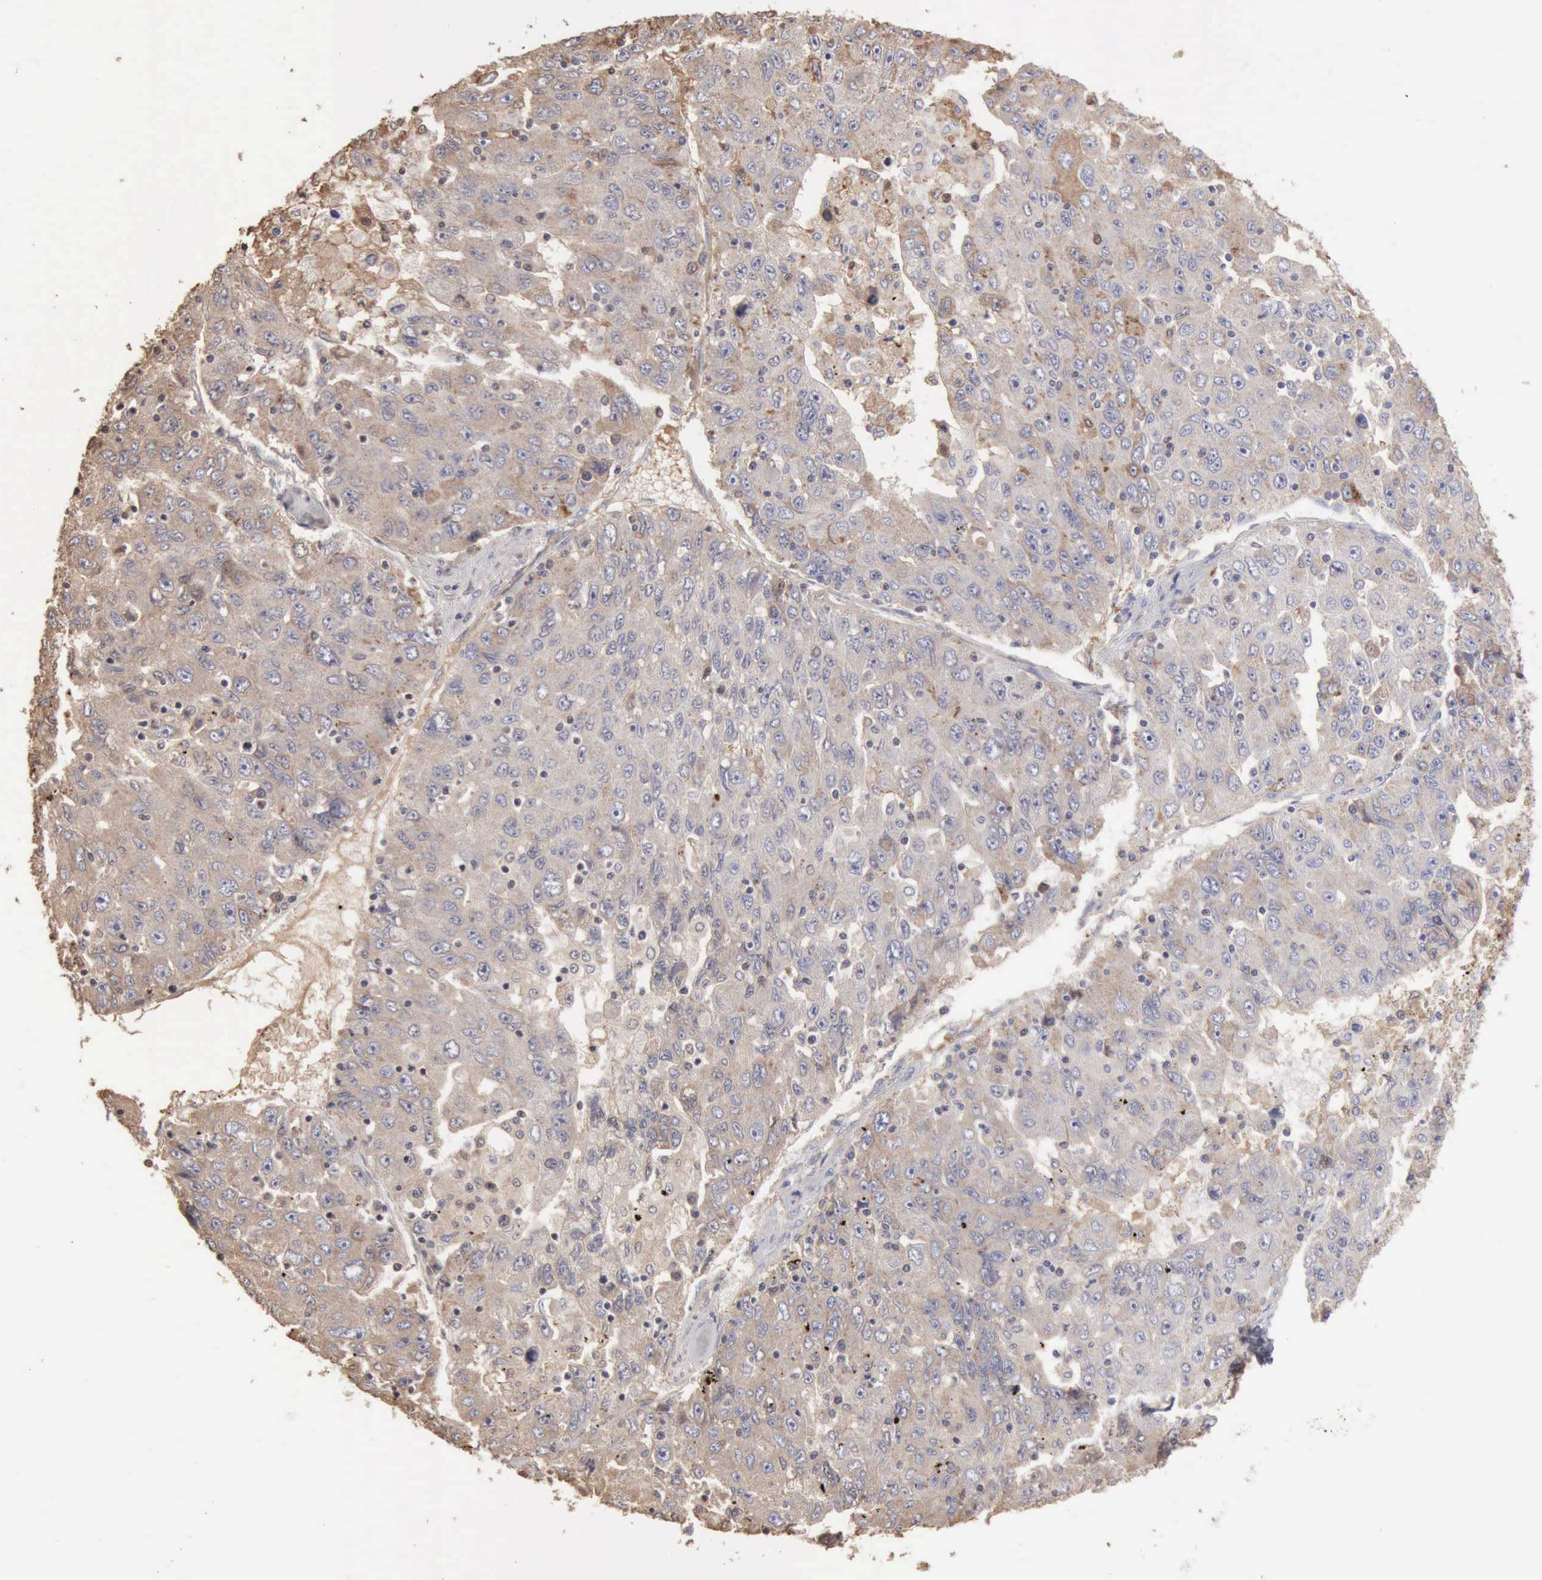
{"staining": {"intensity": "weak", "quantity": "25%-75%", "location": "cytoplasmic/membranous"}, "tissue": "liver cancer", "cell_type": "Tumor cells", "image_type": "cancer", "snomed": [{"axis": "morphology", "description": "Carcinoma, Hepatocellular, NOS"}, {"axis": "topography", "description": "Liver"}], "caption": "Brown immunohistochemical staining in hepatocellular carcinoma (liver) reveals weak cytoplasmic/membranous positivity in about 25%-75% of tumor cells.", "gene": "SERPINA1", "patient": {"sex": "male", "age": 49}}